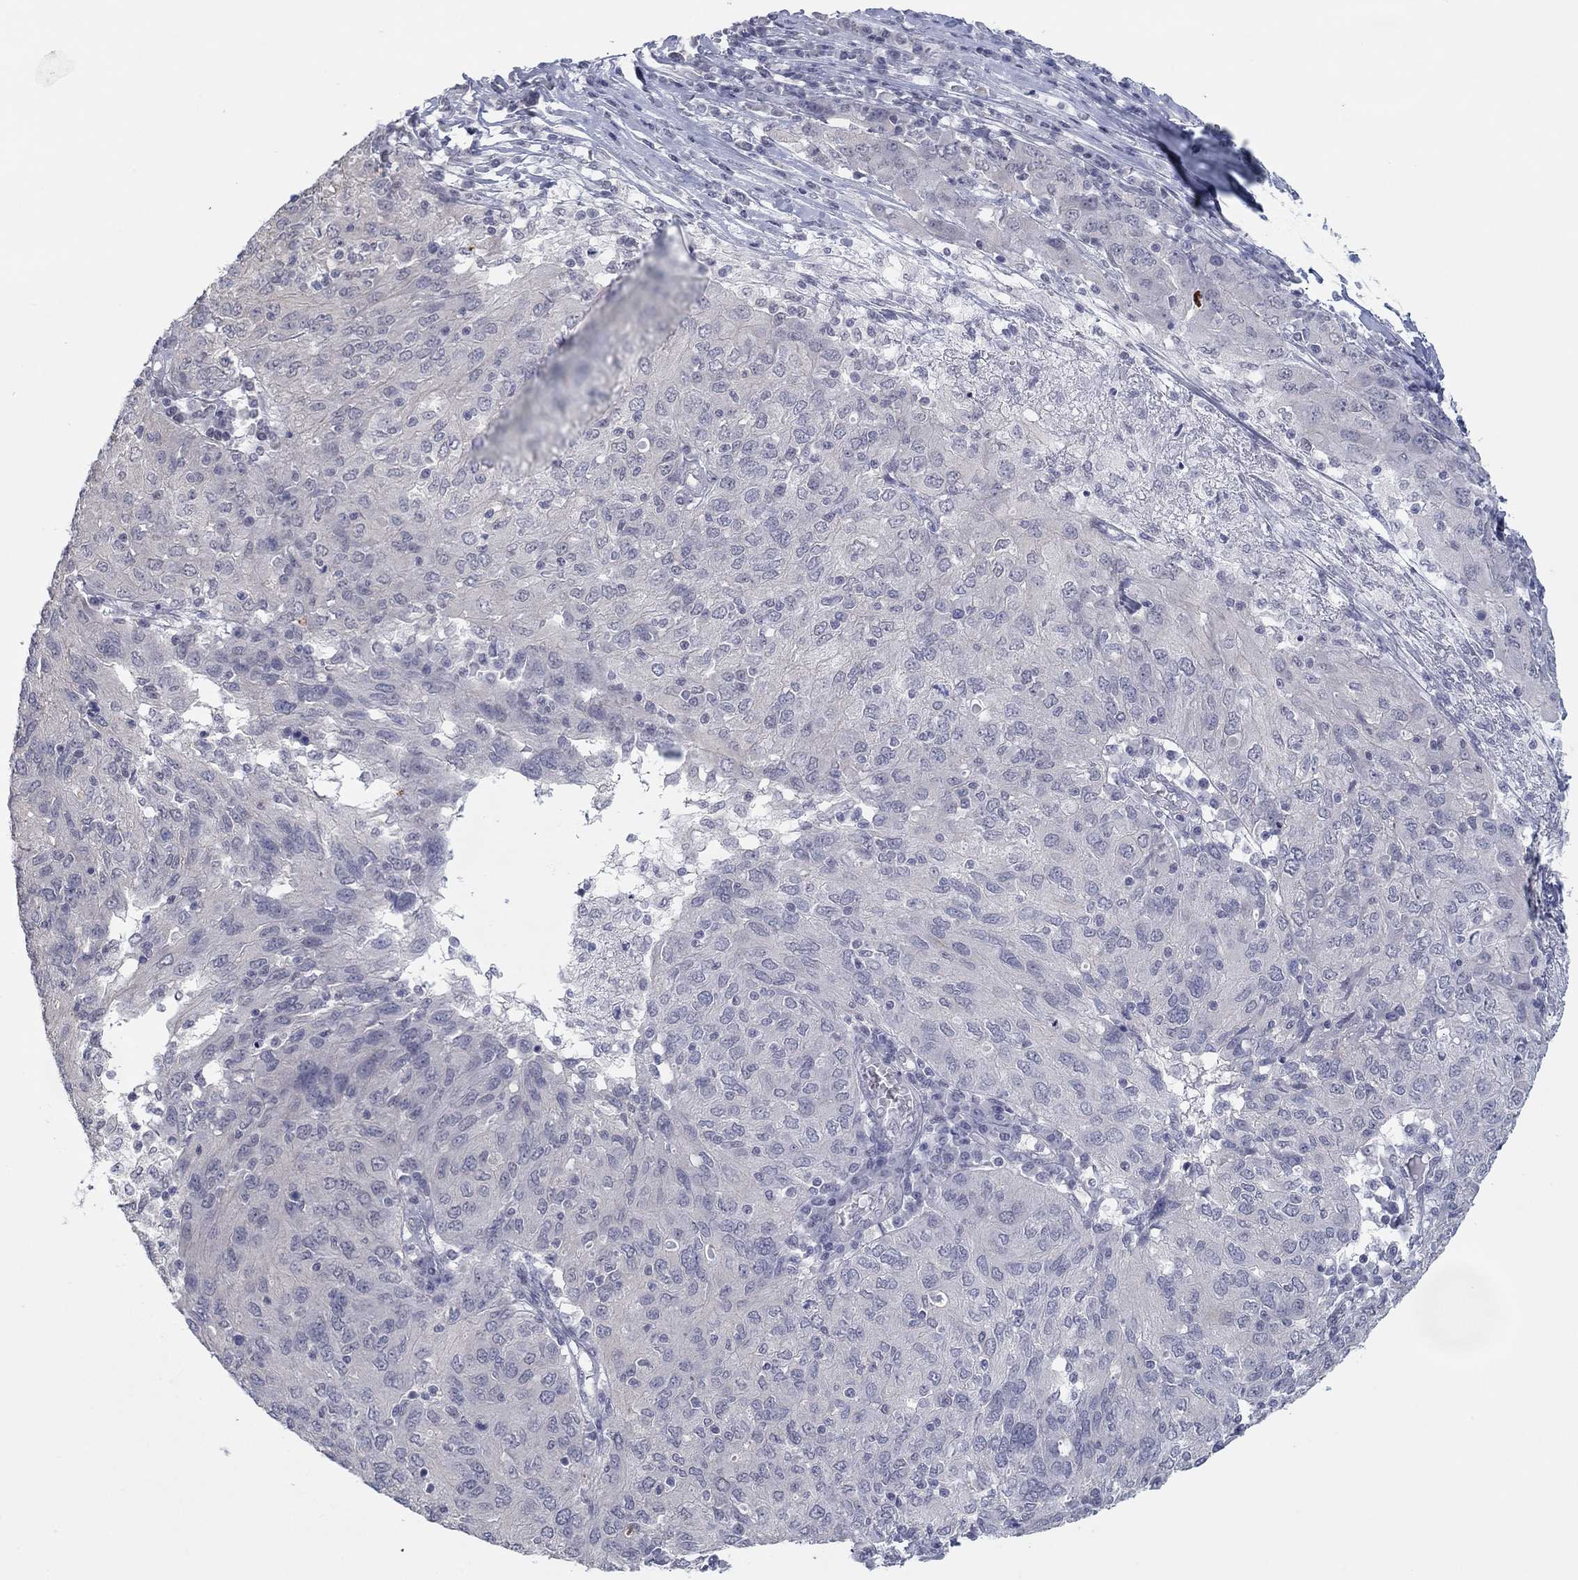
{"staining": {"intensity": "negative", "quantity": "none", "location": "none"}, "tissue": "ovarian cancer", "cell_type": "Tumor cells", "image_type": "cancer", "snomed": [{"axis": "morphology", "description": "Carcinoma, endometroid"}, {"axis": "topography", "description": "Ovary"}], "caption": "Tumor cells show no significant staining in ovarian cancer (endometroid carcinoma). (Stains: DAB IHC with hematoxylin counter stain, Microscopy: brightfield microscopy at high magnification).", "gene": "SLC22A2", "patient": {"sex": "female", "age": 50}}